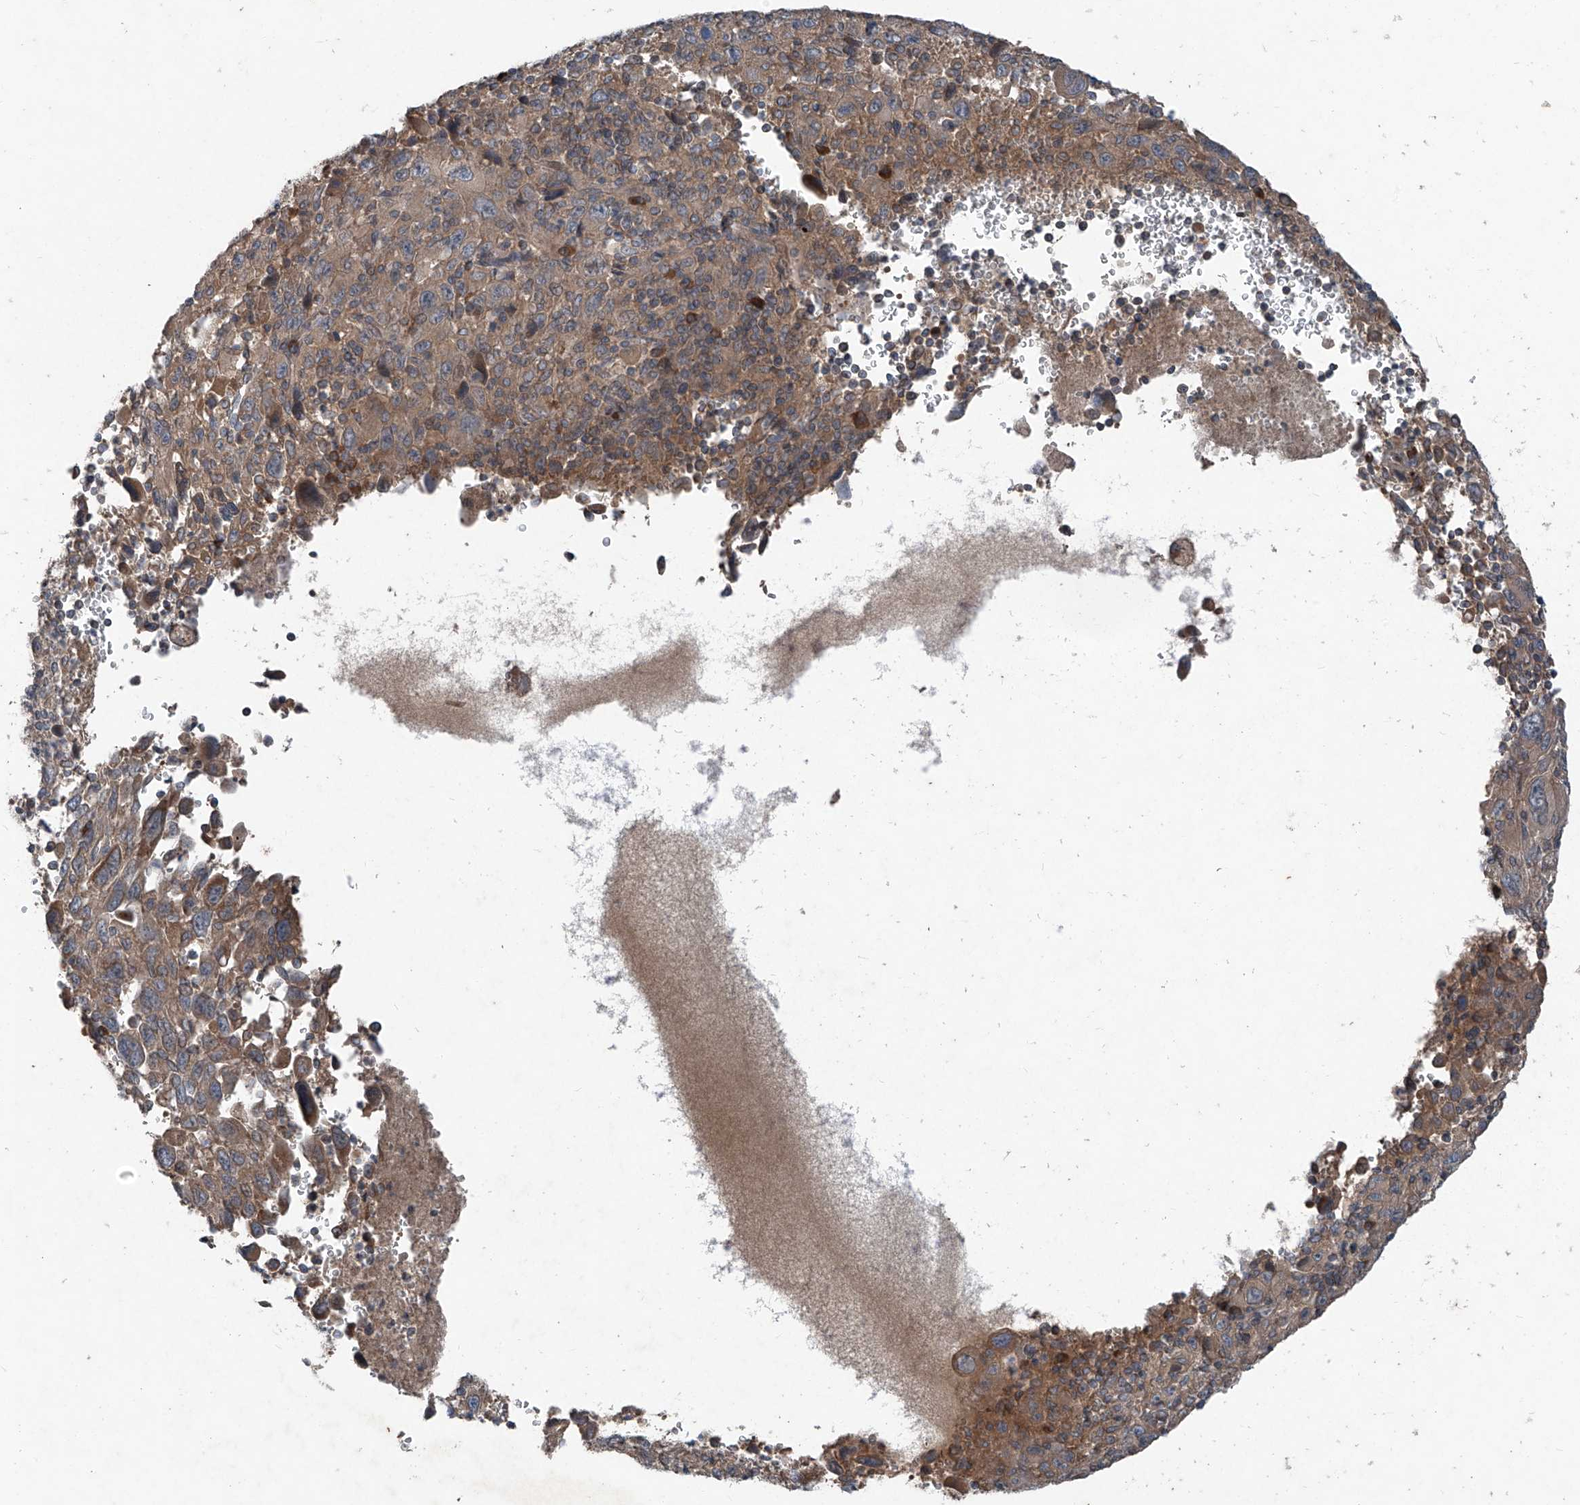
{"staining": {"intensity": "weak", "quantity": ">75%", "location": "cytoplasmic/membranous"}, "tissue": "melanoma", "cell_type": "Tumor cells", "image_type": "cancer", "snomed": [{"axis": "morphology", "description": "Malignant melanoma, Metastatic site"}, {"axis": "topography", "description": "Skin"}], "caption": "A brown stain shows weak cytoplasmic/membranous positivity of a protein in human malignant melanoma (metastatic site) tumor cells.", "gene": "FOXRED2", "patient": {"sex": "female", "age": 56}}